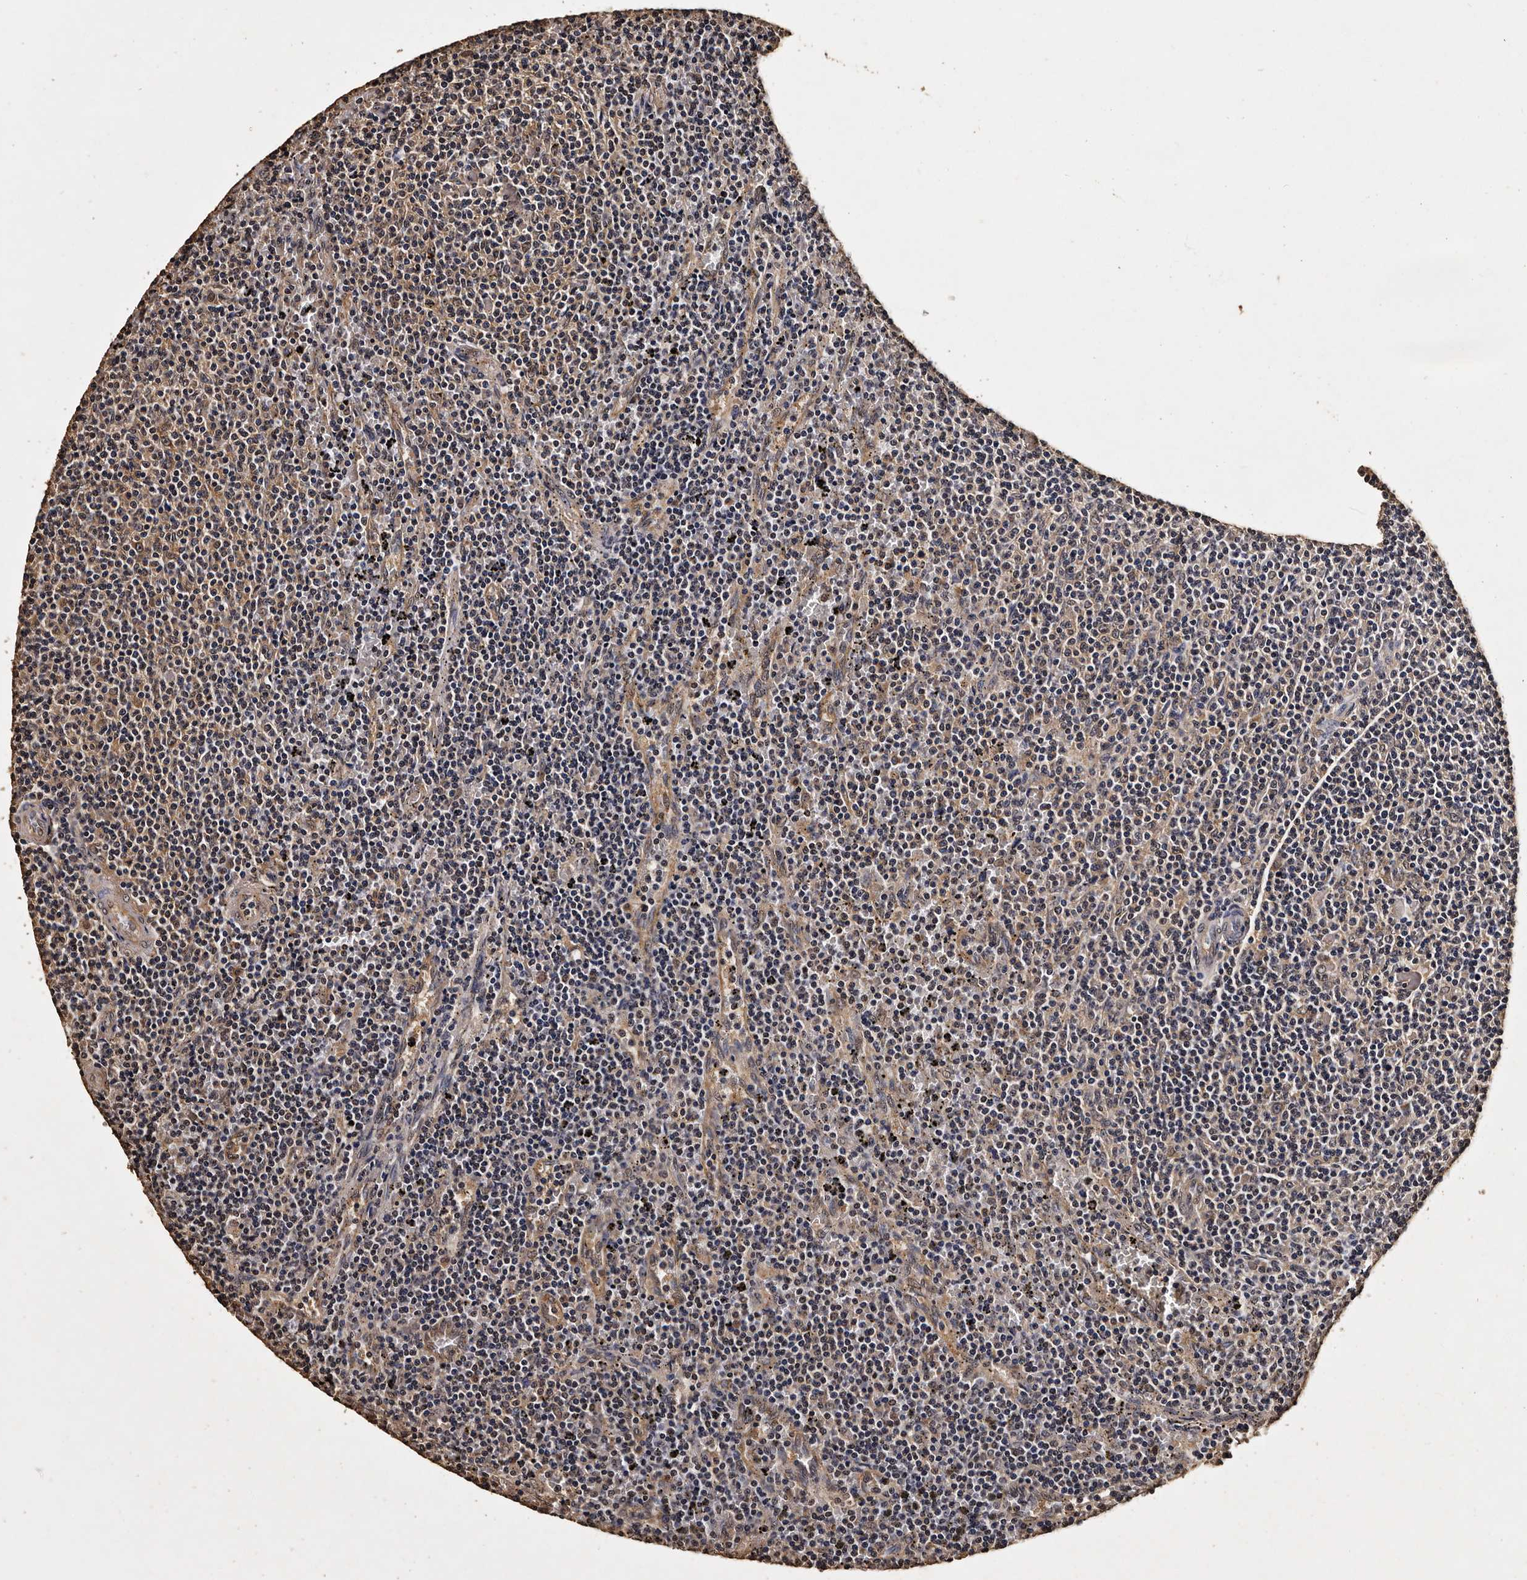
{"staining": {"intensity": "weak", "quantity": "25%-75%", "location": "cytoplasmic/membranous"}, "tissue": "lymphoma", "cell_type": "Tumor cells", "image_type": "cancer", "snomed": [{"axis": "morphology", "description": "Malignant lymphoma, non-Hodgkin's type, Low grade"}, {"axis": "topography", "description": "Spleen"}], "caption": "This photomicrograph exhibits lymphoma stained with IHC to label a protein in brown. The cytoplasmic/membranous of tumor cells show weak positivity for the protein. Nuclei are counter-stained blue.", "gene": "PARS2", "patient": {"sex": "female", "age": 50}}